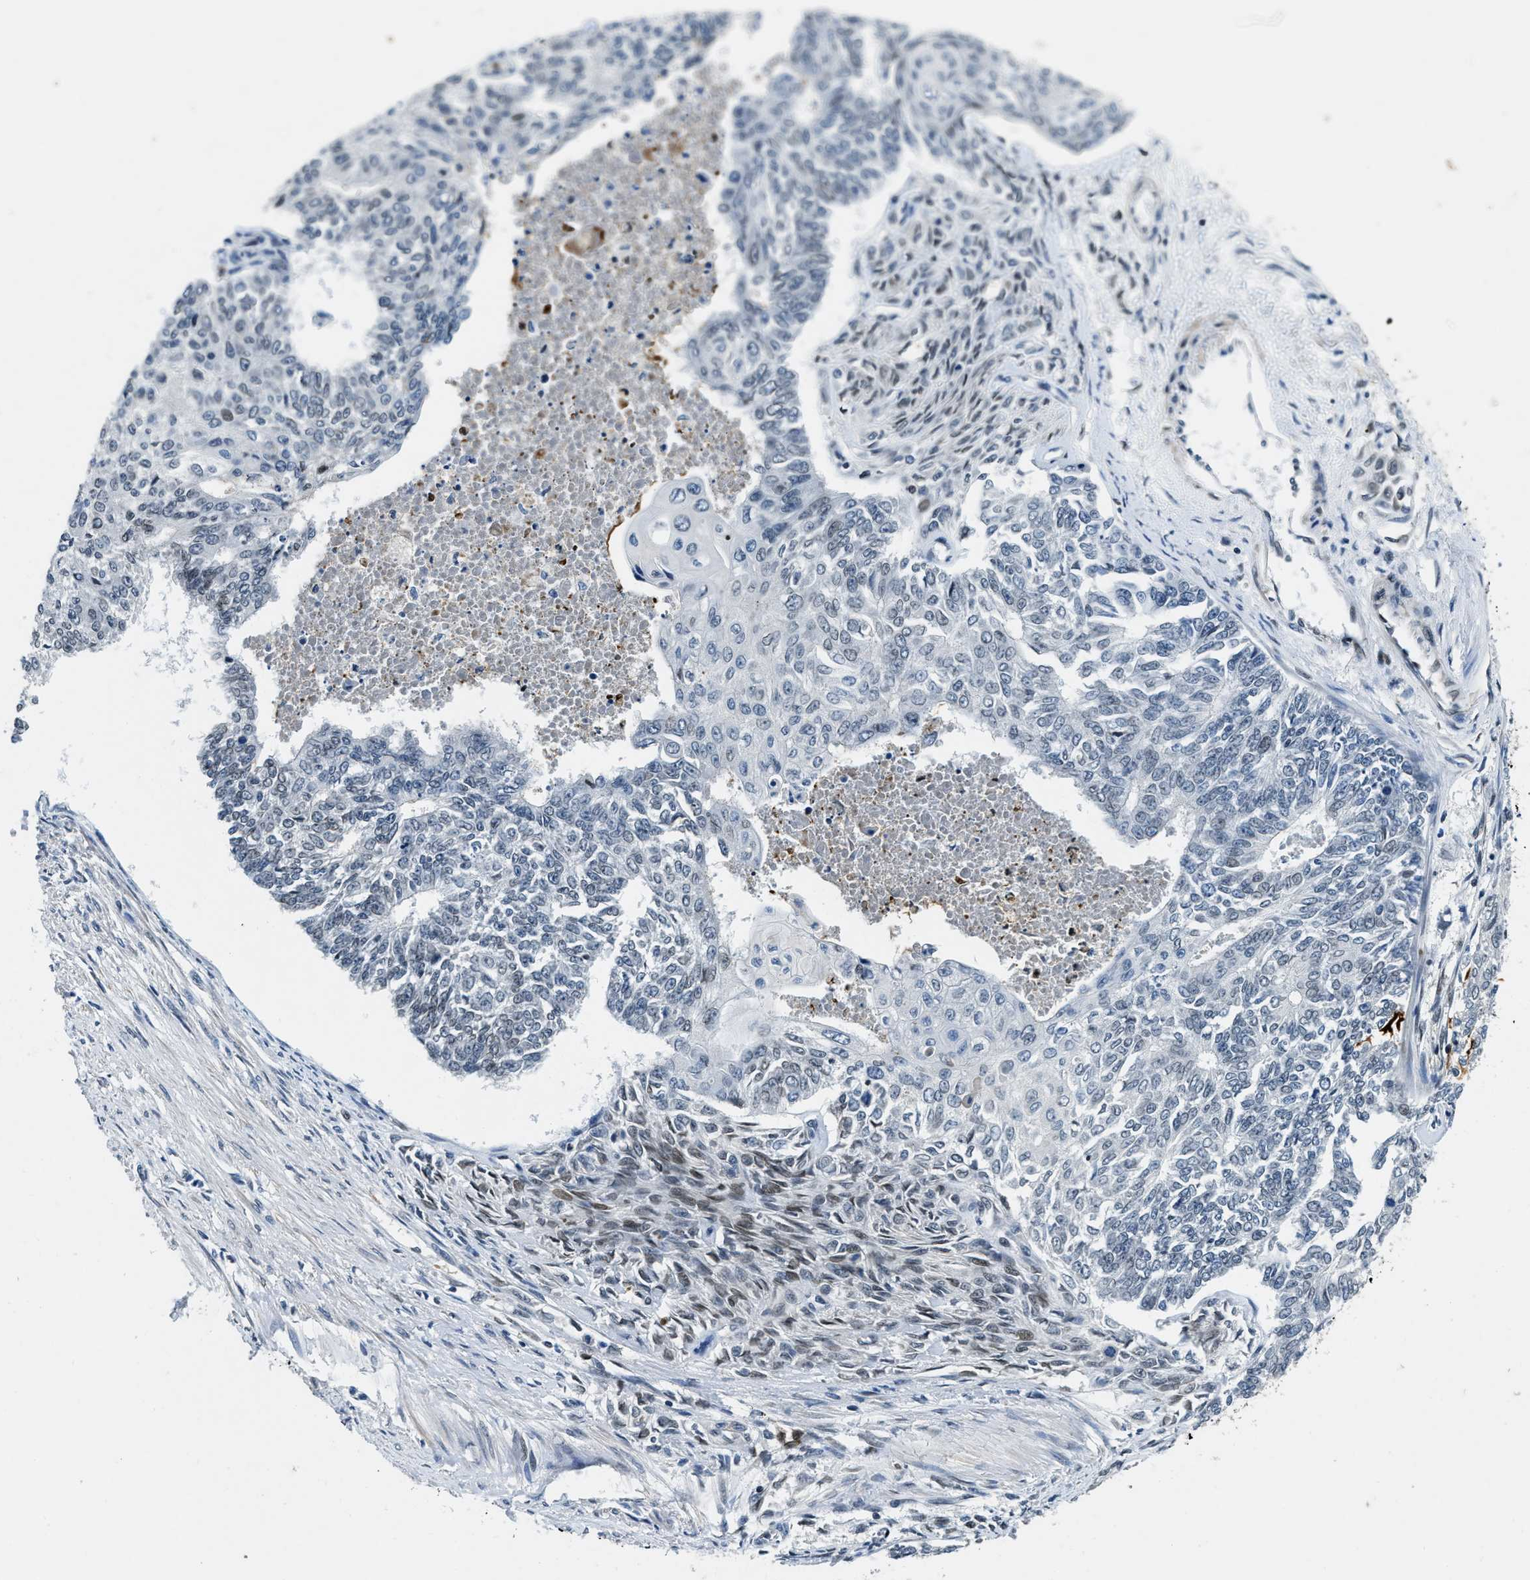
{"staining": {"intensity": "negative", "quantity": "none", "location": "none"}, "tissue": "endometrial cancer", "cell_type": "Tumor cells", "image_type": "cancer", "snomed": [{"axis": "morphology", "description": "Adenocarcinoma, NOS"}, {"axis": "topography", "description": "Endometrium"}], "caption": "This is a histopathology image of IHC staining of endometrial cancer (adenocarcinoma), which shows no staining in tumor cells.", "gene": "ZC3HC1", "patient": {"sex": "female", "age": 32}}